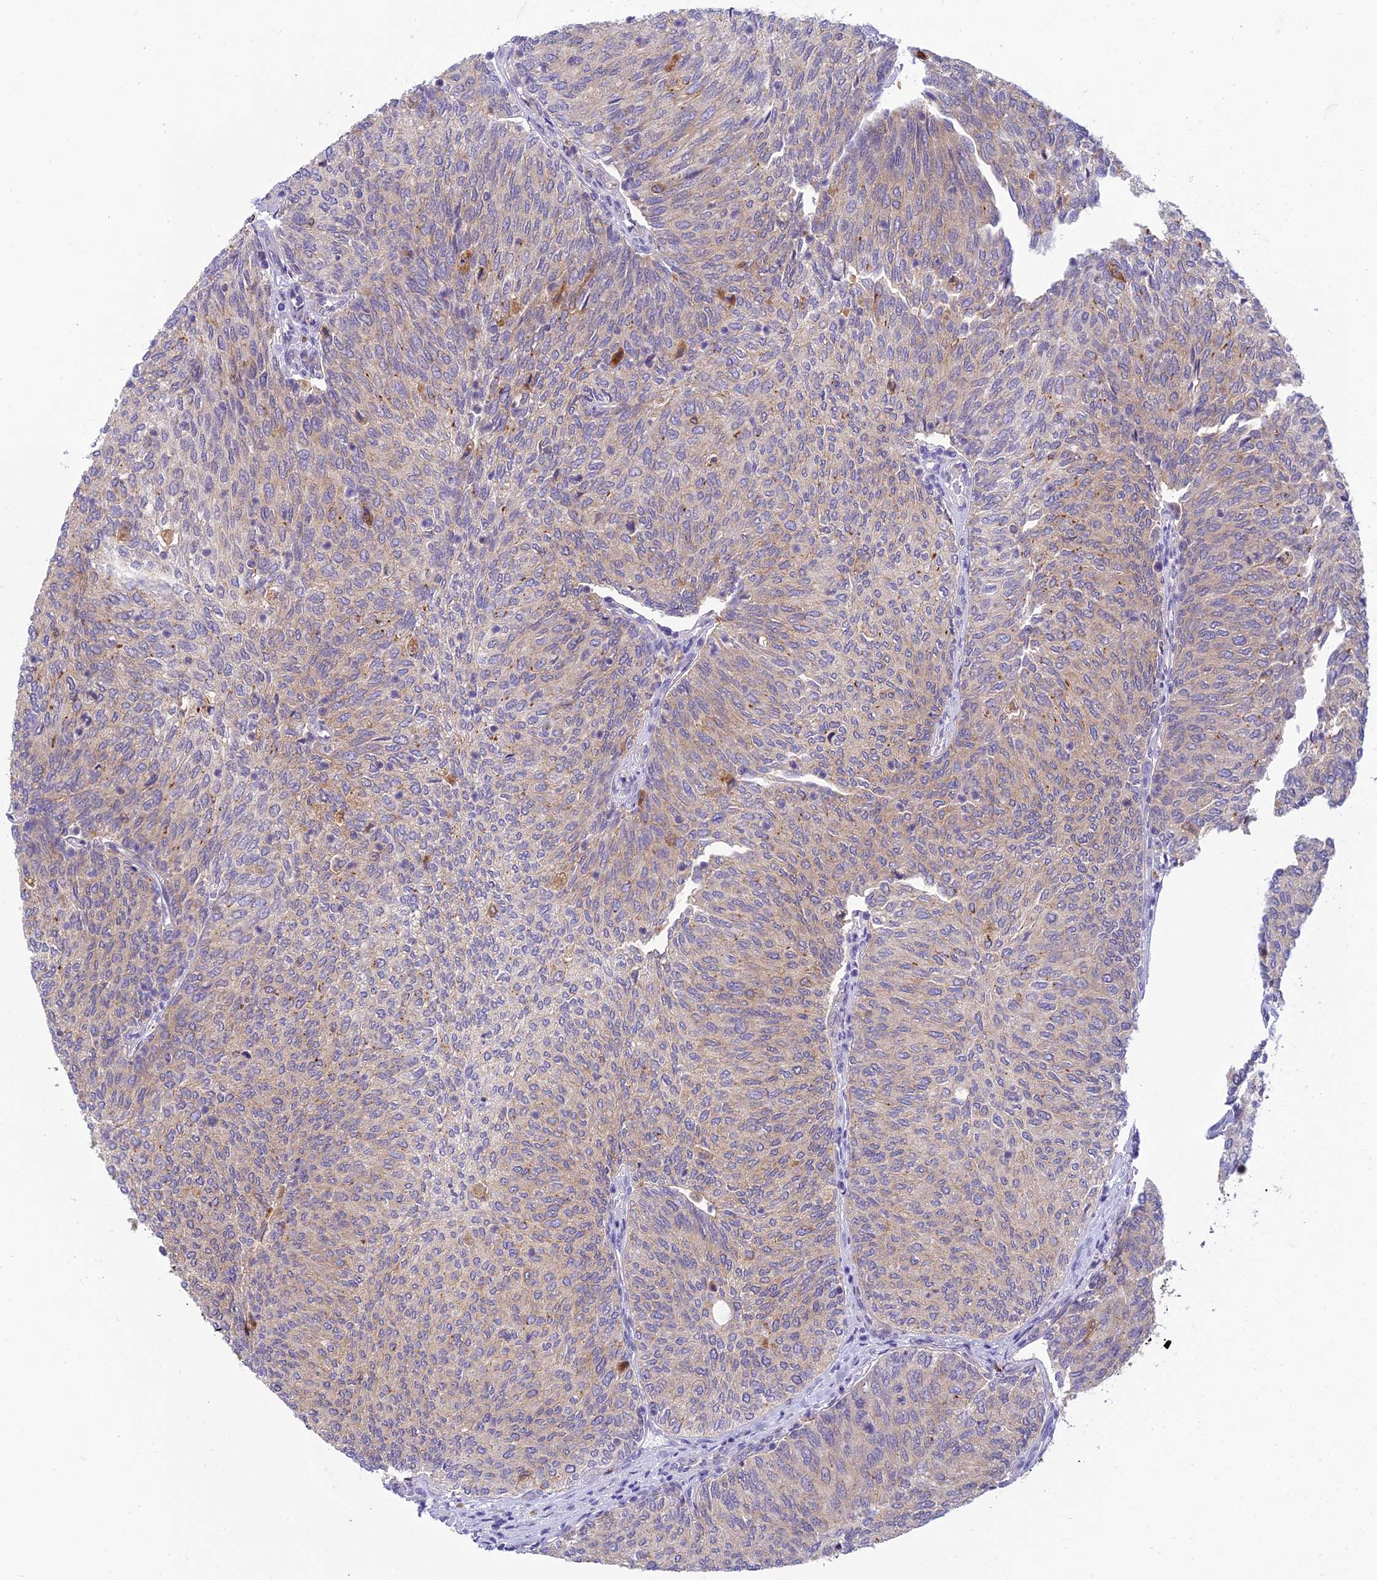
{"staining": {"intensity": "moderate", "quantity": "25%-75%", "location": "cytoplasmic/membranous"}, "tissue": "urothelial cancer", "cell_type": "Tumor cells", "image_type": "cancer", "snomed": [{"axis": "morphology", "description": "Urothelial carcinoma, High grade"}, {"axis": "topography", "description": "Urinary bladder"}], "caption": "Protein staining by IHC shows moderate cytoplasmic/membranous staining in about 25%-75% of tumor cells in high-grade urothelial carcinoma. Using DAB (3,3'-diaminobenzidine) (brown) and hematoxylin (blue) stains, captured at high magnification using brightfield microscopy.", "gene": "UBE2G1", "patient": {"sex": "female", "age": 79}}